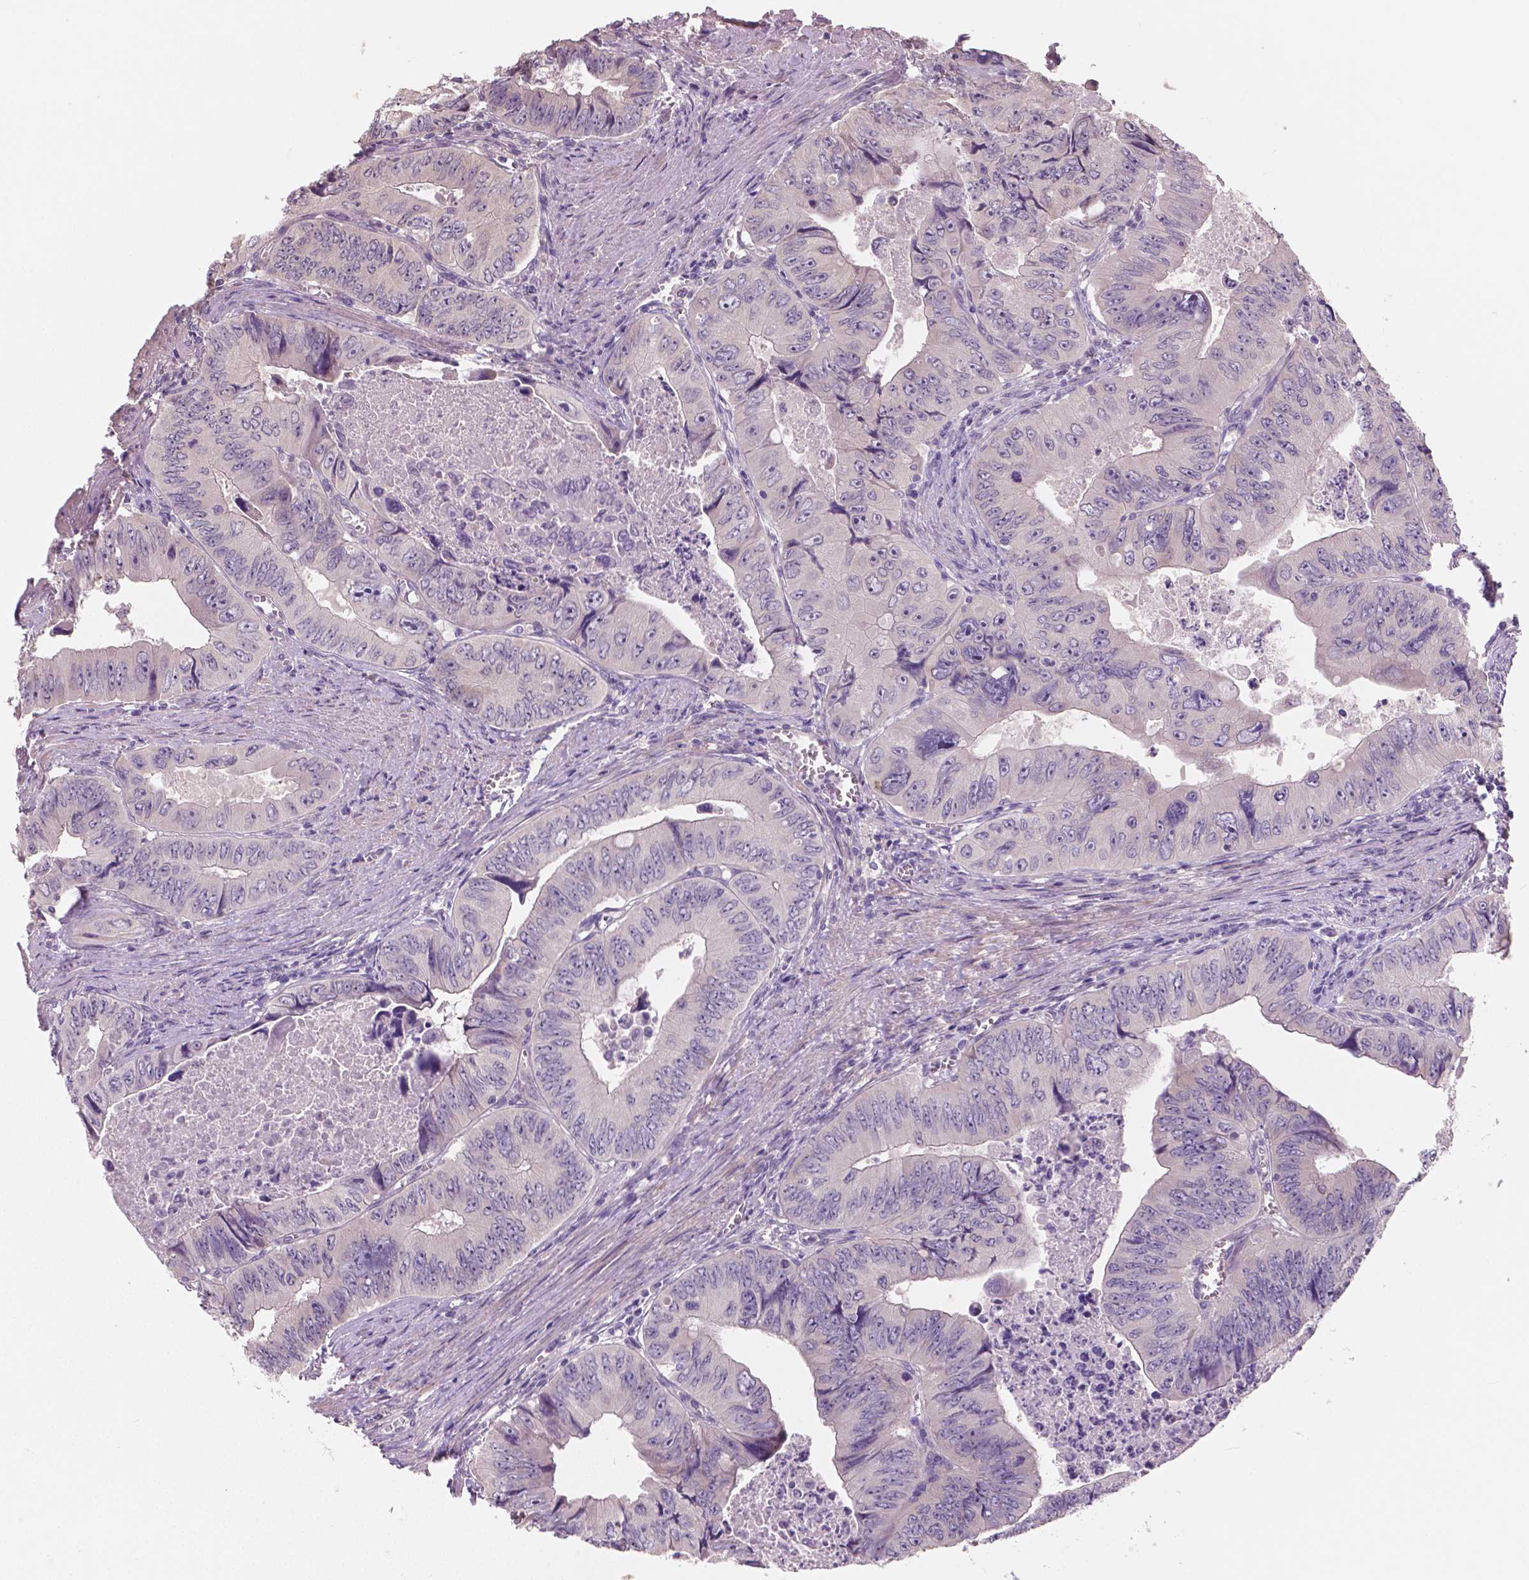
{"staining": {"intensity": "negative", "quantity": "none", "location": "none"}, "tissue": "colorectal cancer", "cell_type": "Tumor cells", "image_type": "cancer", "snomed": [{"axis": "morphology", "description": "Adenocarcinoma, NOS"}, {"axis": "topography", "description": "Colon"}], "caption": "Immunohistochemistry (IHC) photomicrograph of human colorectal cancer (adenocarcinoma) stained for a protein (brown), which exhibits no positivity in tumor cells.", "gene": "LSM14B", "patient": {"sex": "female", "age": 84}}